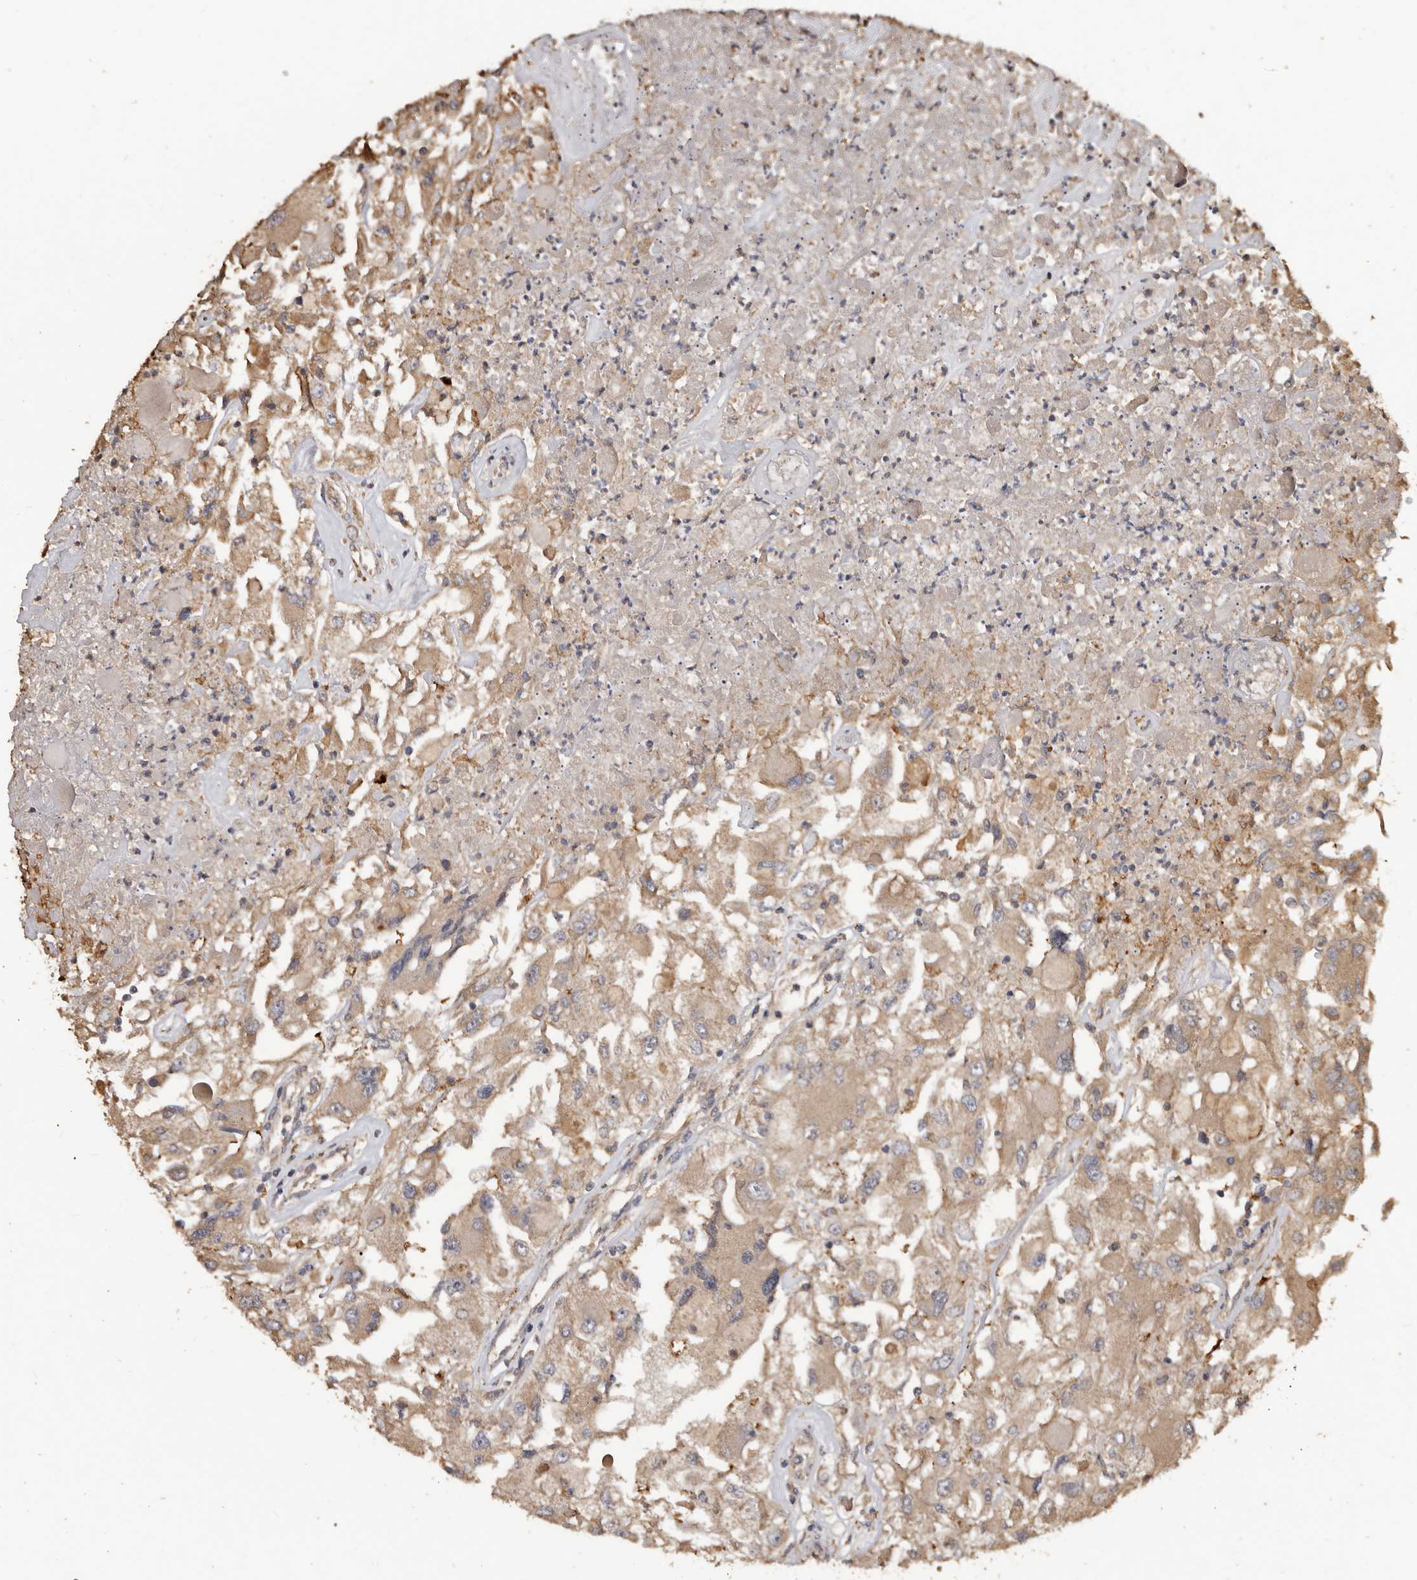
{"staining": {"intensity": "moderate", "quantity": ">75%", "location": "cytoplasmic/membranous"}, "tissue": "renal cancer", "cell_type": "Tumor cells", "image_type": "cancer", "snomed": [{"axis": "morphology", "description": "Adenocarcinoma, NOS"}, {"axis": "topography", "description": "Kidney"}], "caption": "Protein staining of renal cancer tissue reveals moderate cytoplasmic/membranous expression in about >75% of tumor cells. (IHC, brightfield microscopy, high magnification).", "gene": "FLCN", "patient": {"sex": "female", "age": 52}}